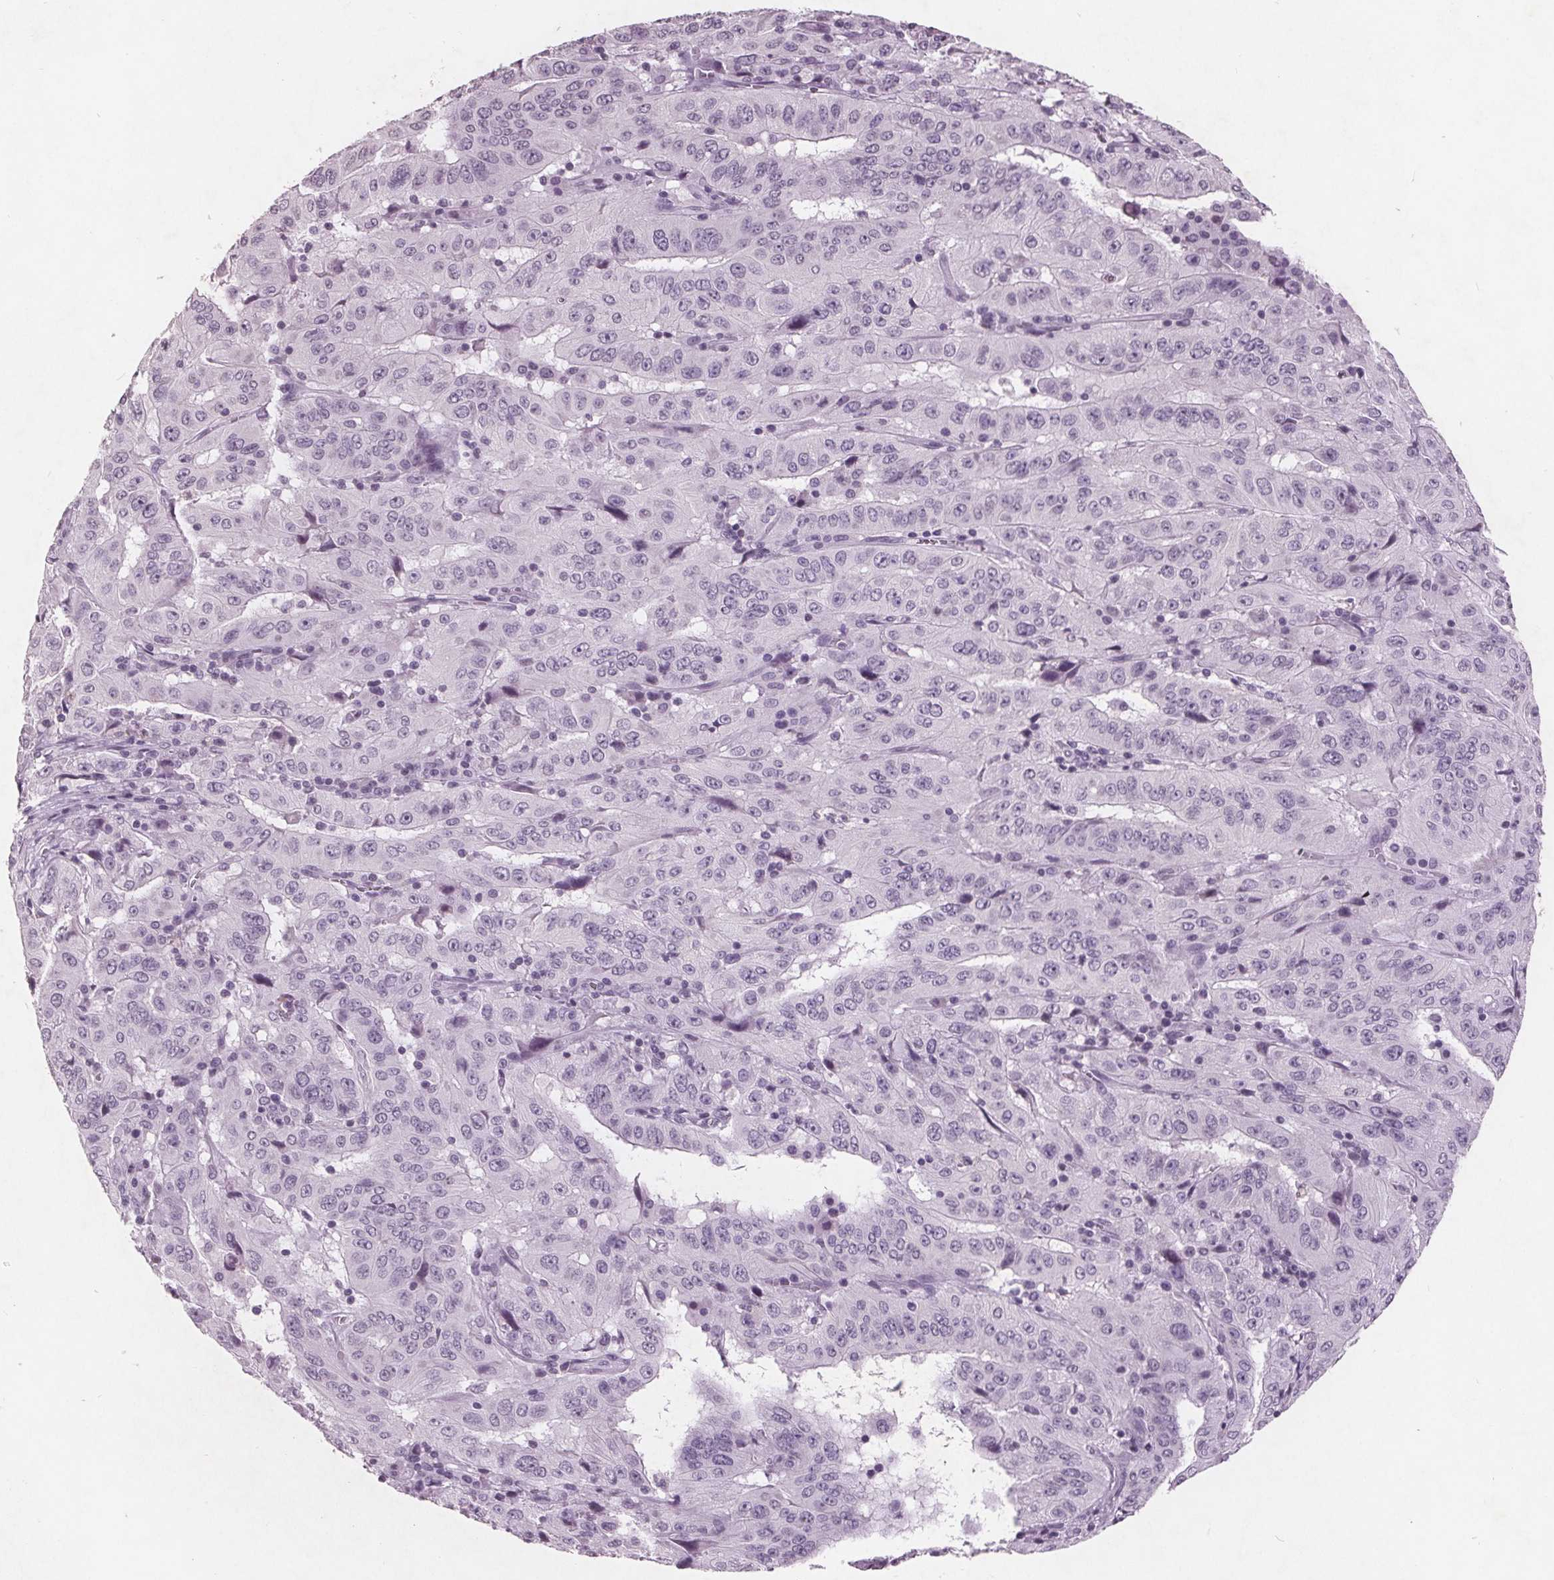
{"staining": {"intensity": "negative", "quantity": "none", "location": "none"}, "tissue": "pancreatic cancer", "cell_type": "Tumor cells", "image_type": "cancer", "snomed": [{"axis": "morphology", "description": "Adenocarcinoma, NOS"}, {"axis": "topography", "description": "Pancreas"}], "caption": "This histopathology image is of pancreatic adenocarcinoma stained with immunohistochemistry (IHC) to label a protein in brown with the nuclei are counter-stained blue. There is no expression in tumor cells.", "gene": "PTPN14", "patient": {"sex": "male", "age": 63}}